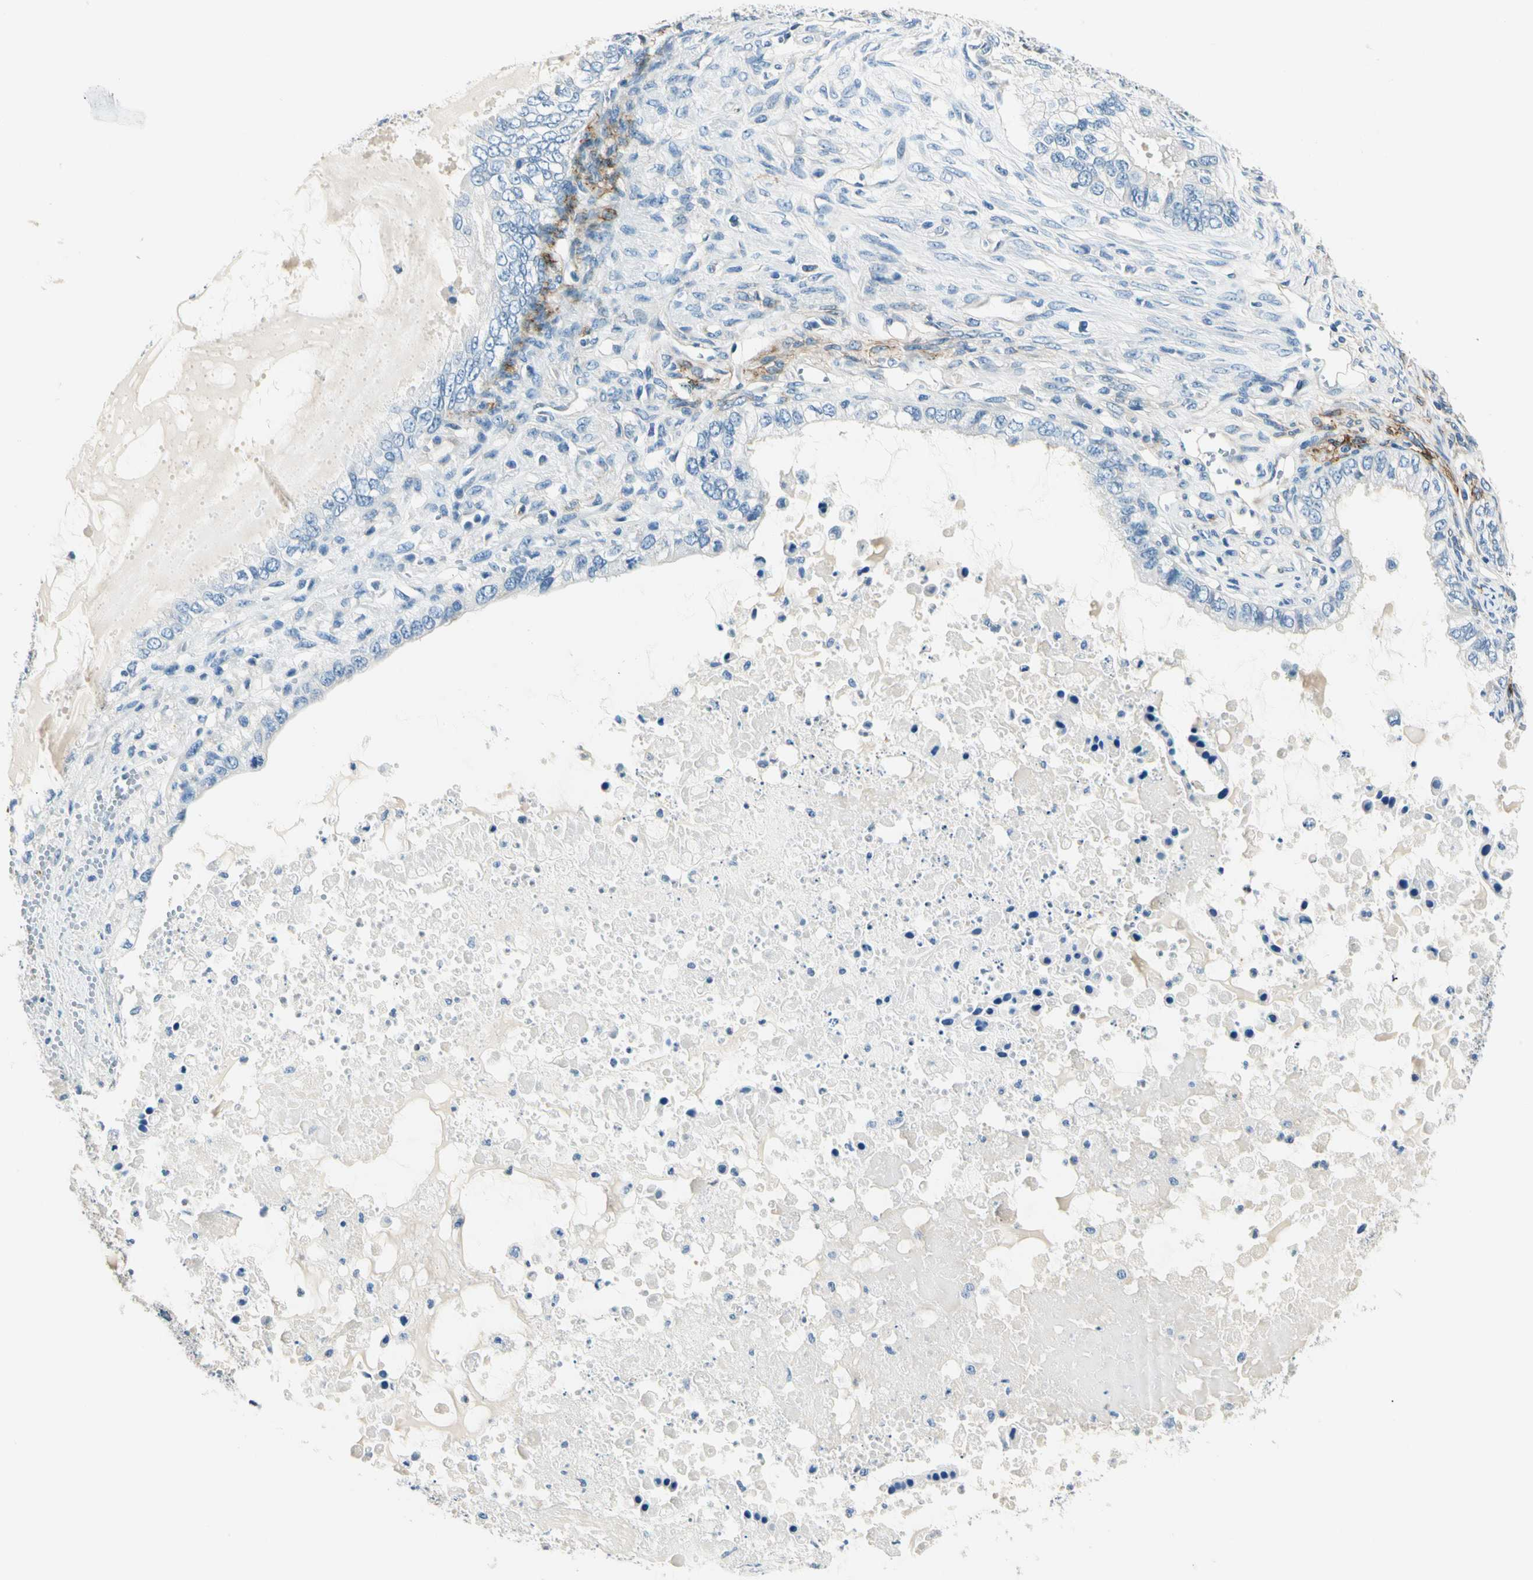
{"staining": {"intensity": "negative", "quantity": "none", "location": "none"}, "tissue": "ovarian cancer", "cell_type": "Tumor cells", "image_type": "cancer", "snomed": [{"axis": "morphology", "description": "Cystadenocarcinoma, mucinous, NOS"}, {"axis": "topography", "description": "Ovary"}], "caption": "Immunohistochemistry of ovarian mucinous cystadenocarcinoma shows no staining in tumor cells.", "gene": "TGFBR3", "patient": {"sex": "female", "age": 80}}